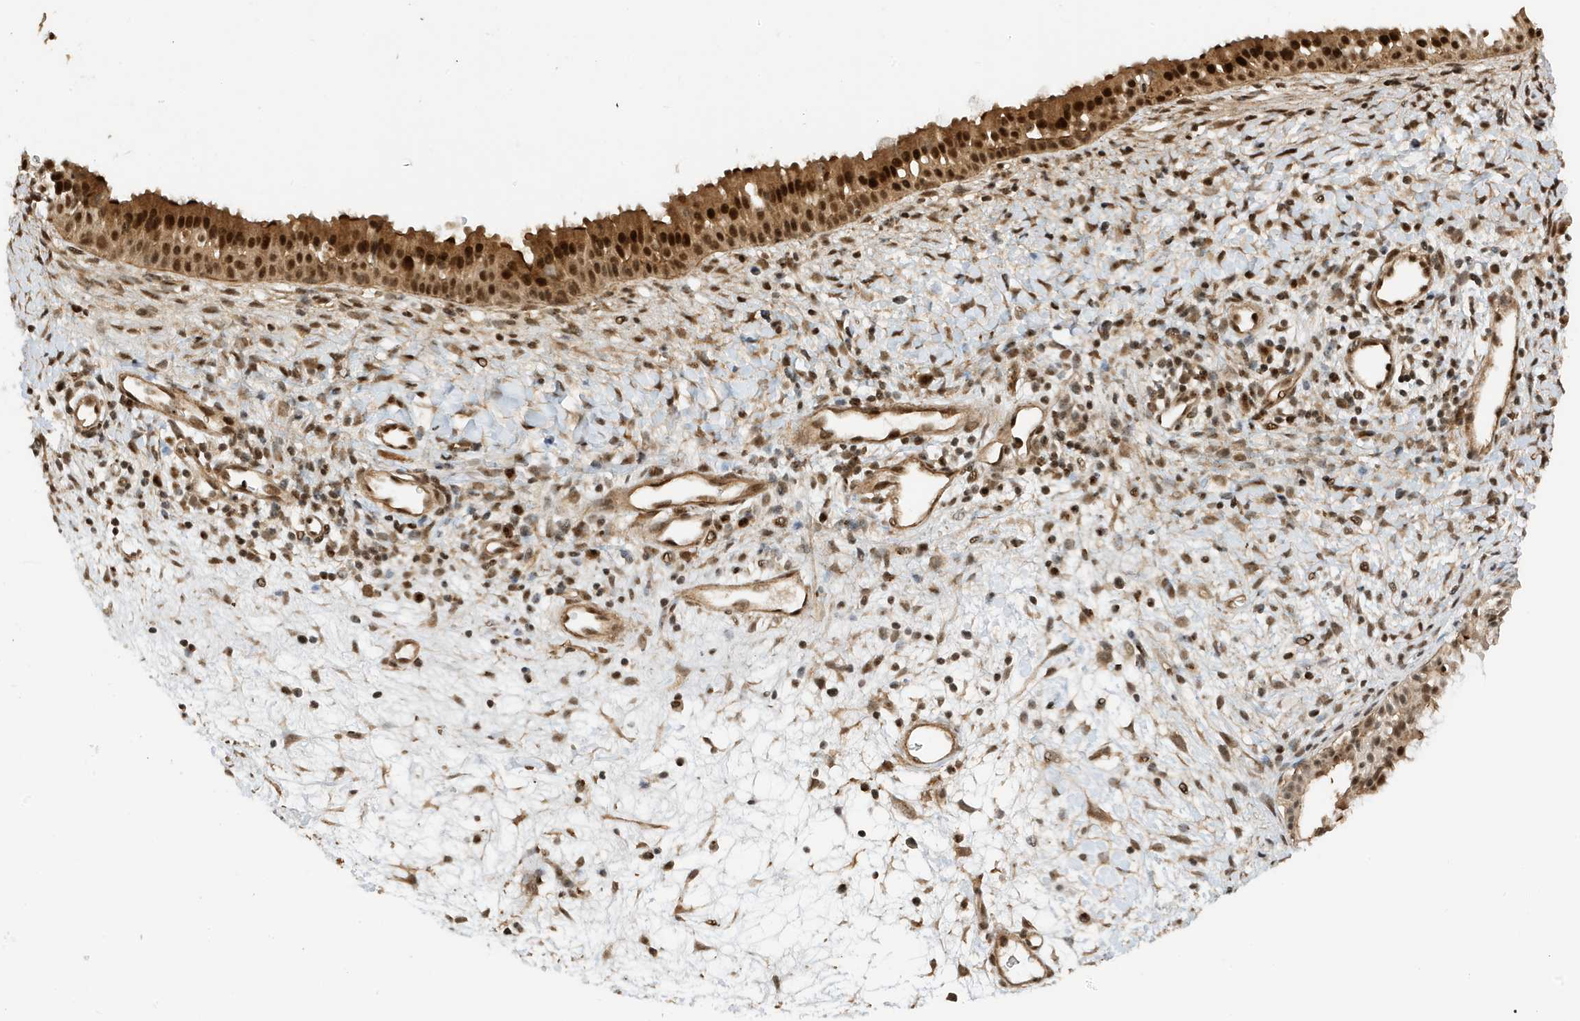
{"staining": {"intensity": "strong", "quantity": ">75%", "location": "cytoplasmic/membranous,nuclear"}, "tissue": "nasopharynx", "cell_type": "Respiratory epithelial cells", "image_type": "normal", "snomed": [{"axis": "morphology", "description": "Normal tissue, NOS"}, {"axis": "topography", "description": "Nasopharynx"}], "caption": "Immunohistochemistry photomicrograph of unremarkable nasopharynx stained for a protein (brown), which shows high levels of strong cytoplasmic/membranous,nuclear staining in about >75% of respiratory epithelial cells.", "gene": "MAST3", "patient": {"sex": "male", "age": 22}}